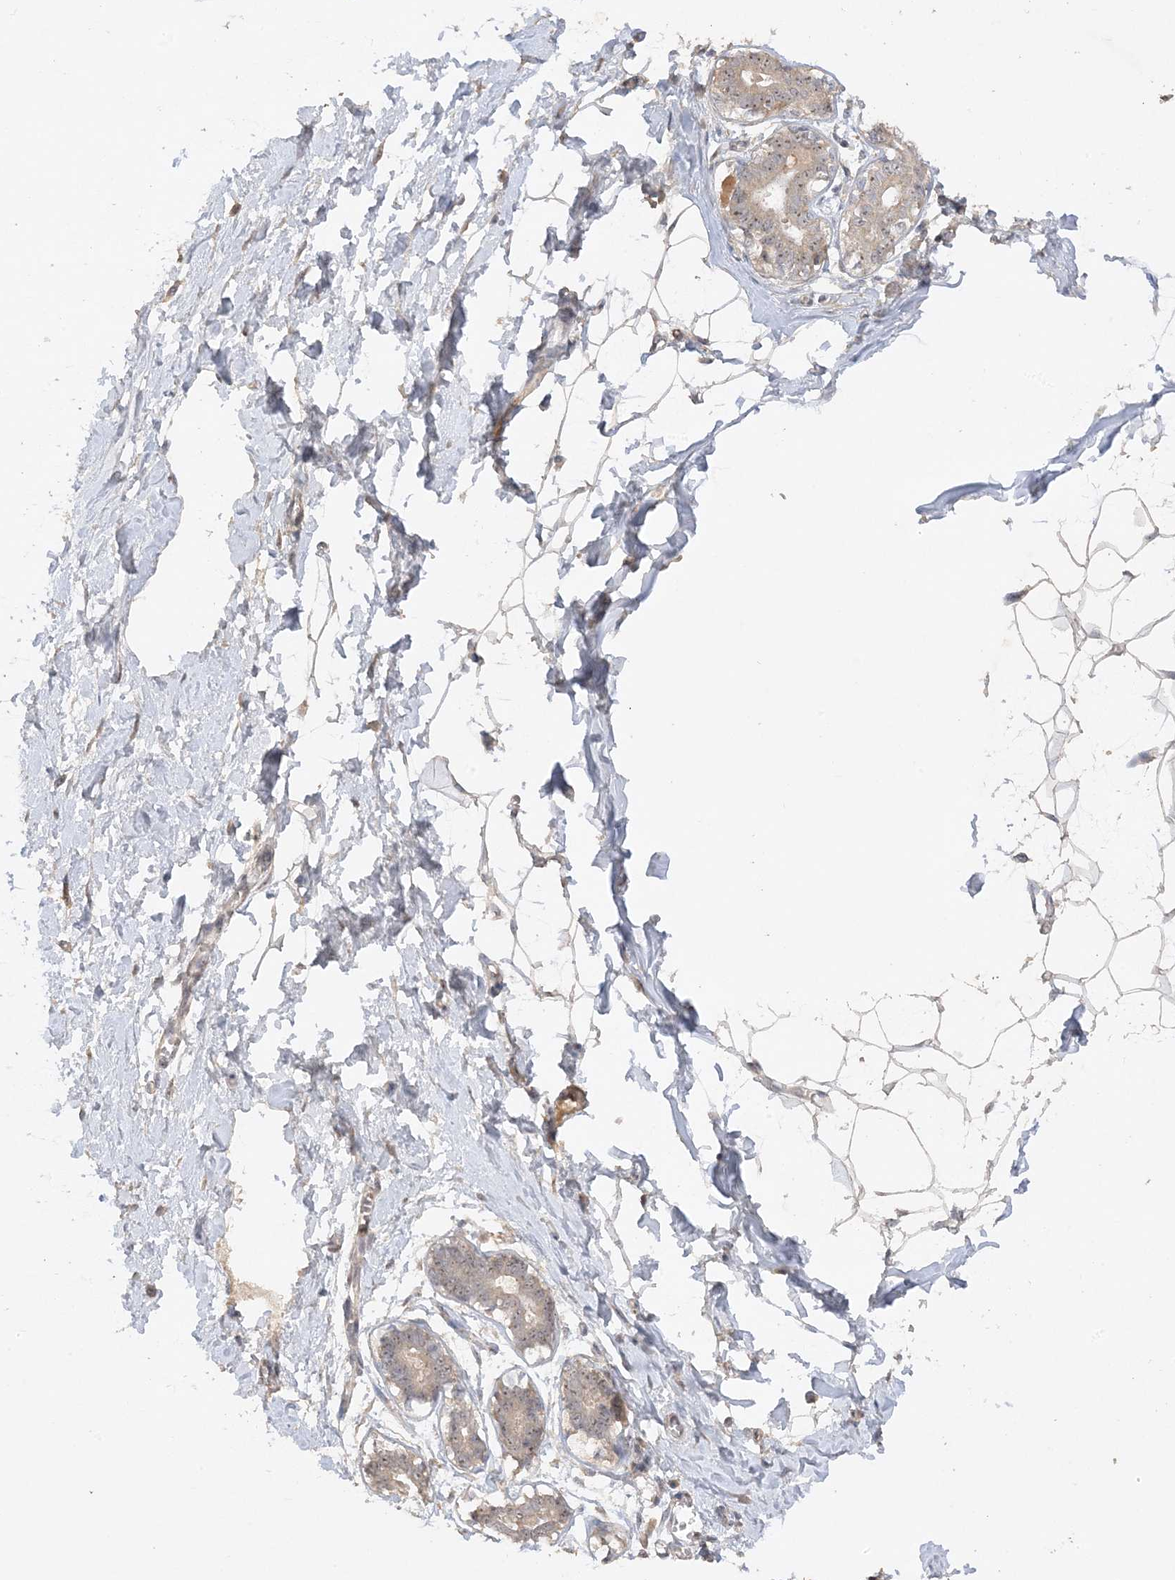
{"staining": {"intensity": "negative", "quantity": "none", "location": "none"}, "tissue": "breast", "cell_type": "Adipocytes", "image_type": "normal", "snomed": [{"axis": "morphology", "description": "Normal tissue, NOS"}, {"axis": "topography", "description": "Breast"}], "caption": "The micrograph demonstrates no significant expression in adipocytes of breast.", "gene": "DDX18", "patient": {"sex": "female", "age": 27}}